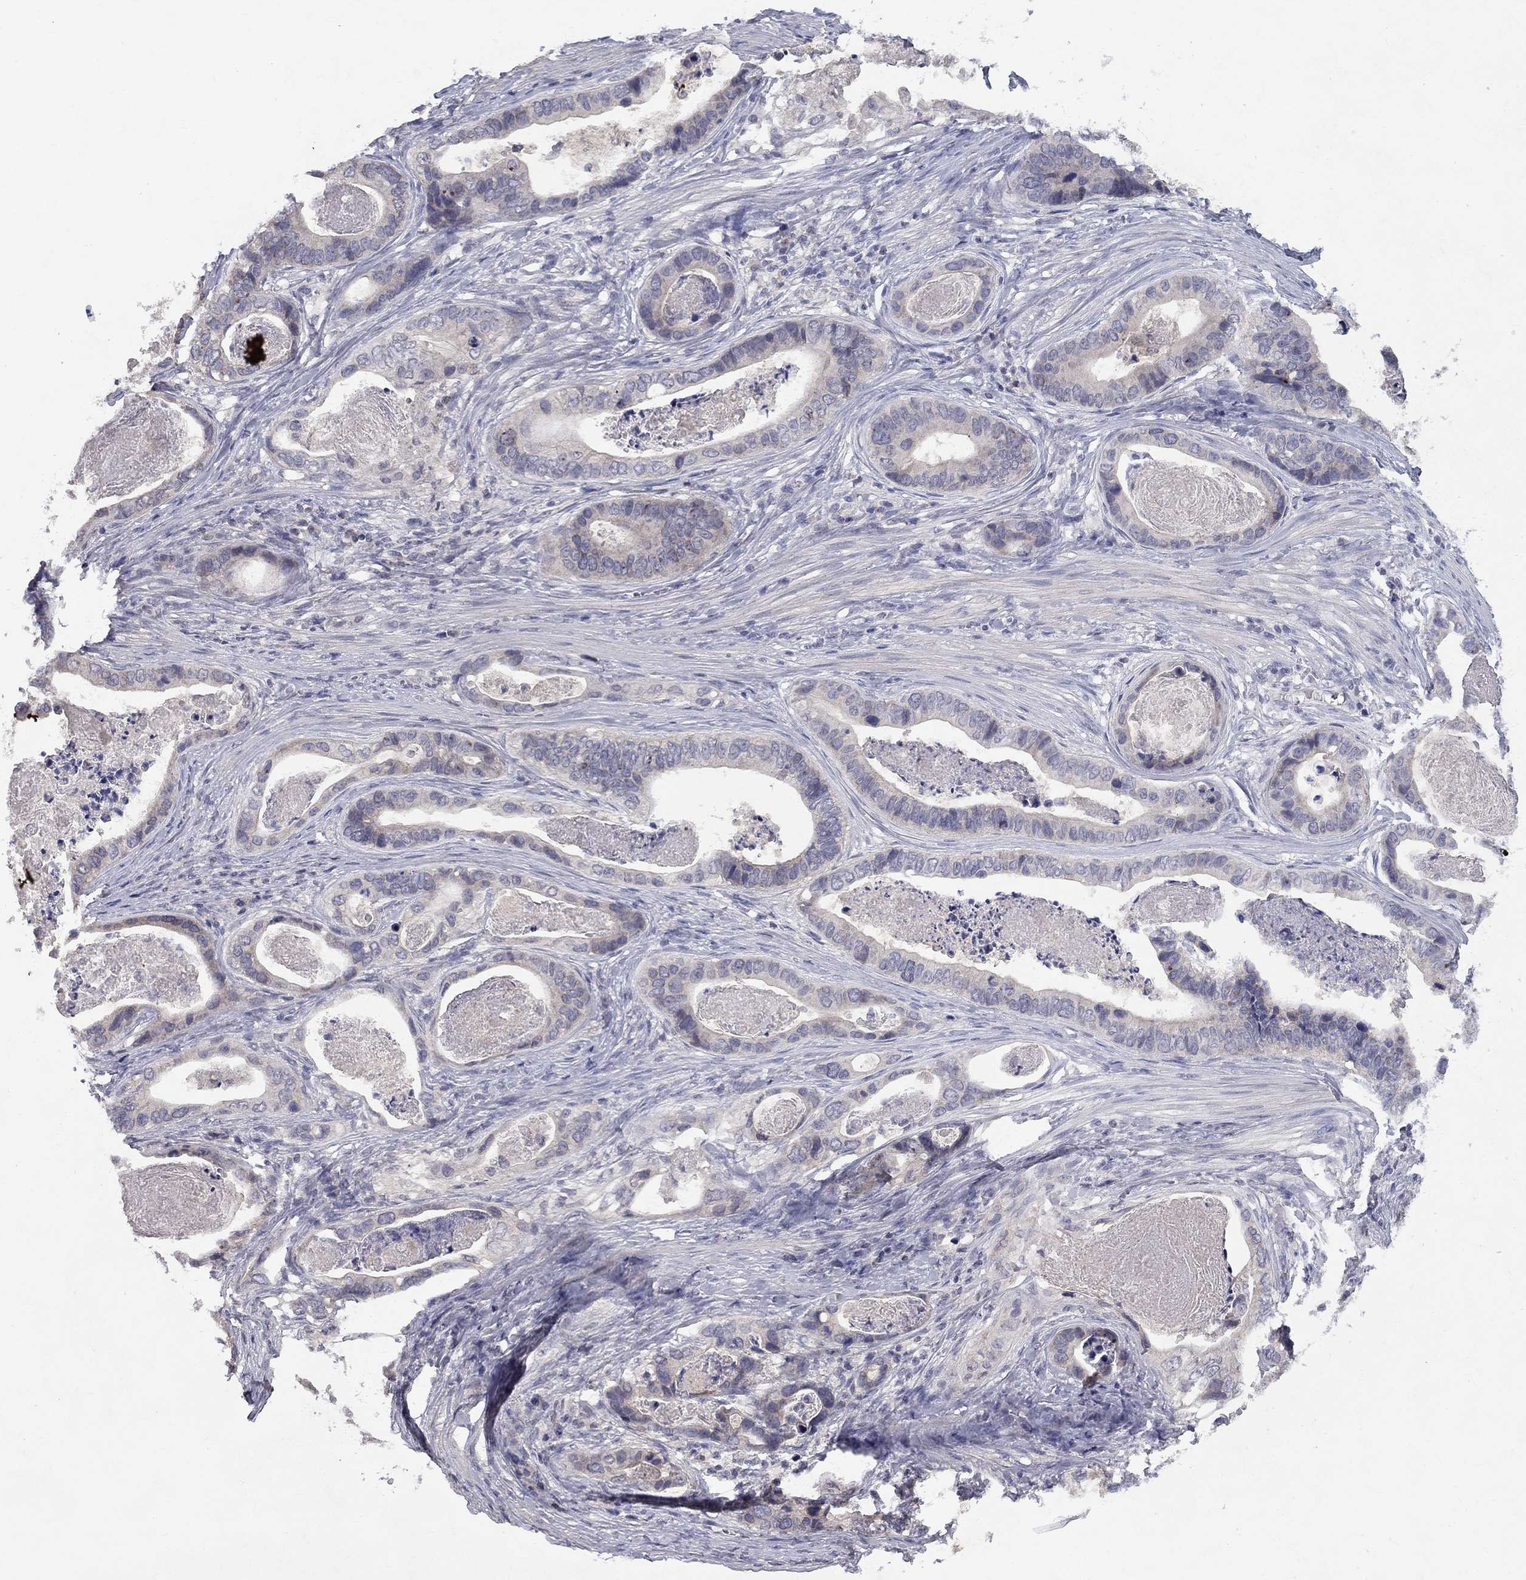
{"staining": {"intensity": "negative", "quantity": "none", "location": "none"}, "tissue": "stomach cancer", "cell_type": "Tumor cells", "image_type": "cancer", "snomed": [{"axis": "morphology", "description": "Adenocarcinoma, NOS"}, {"axis": "topography", "description": "Stomach"}], "caption": "Immunohistochemistry micrograph of human stomach cancer (adenocarcinoma) stained for a protein (brown), which reveals no expression in tumor cells.", "gene": "CACNA1A", "patient": {"sex": "male", "age": 84}}